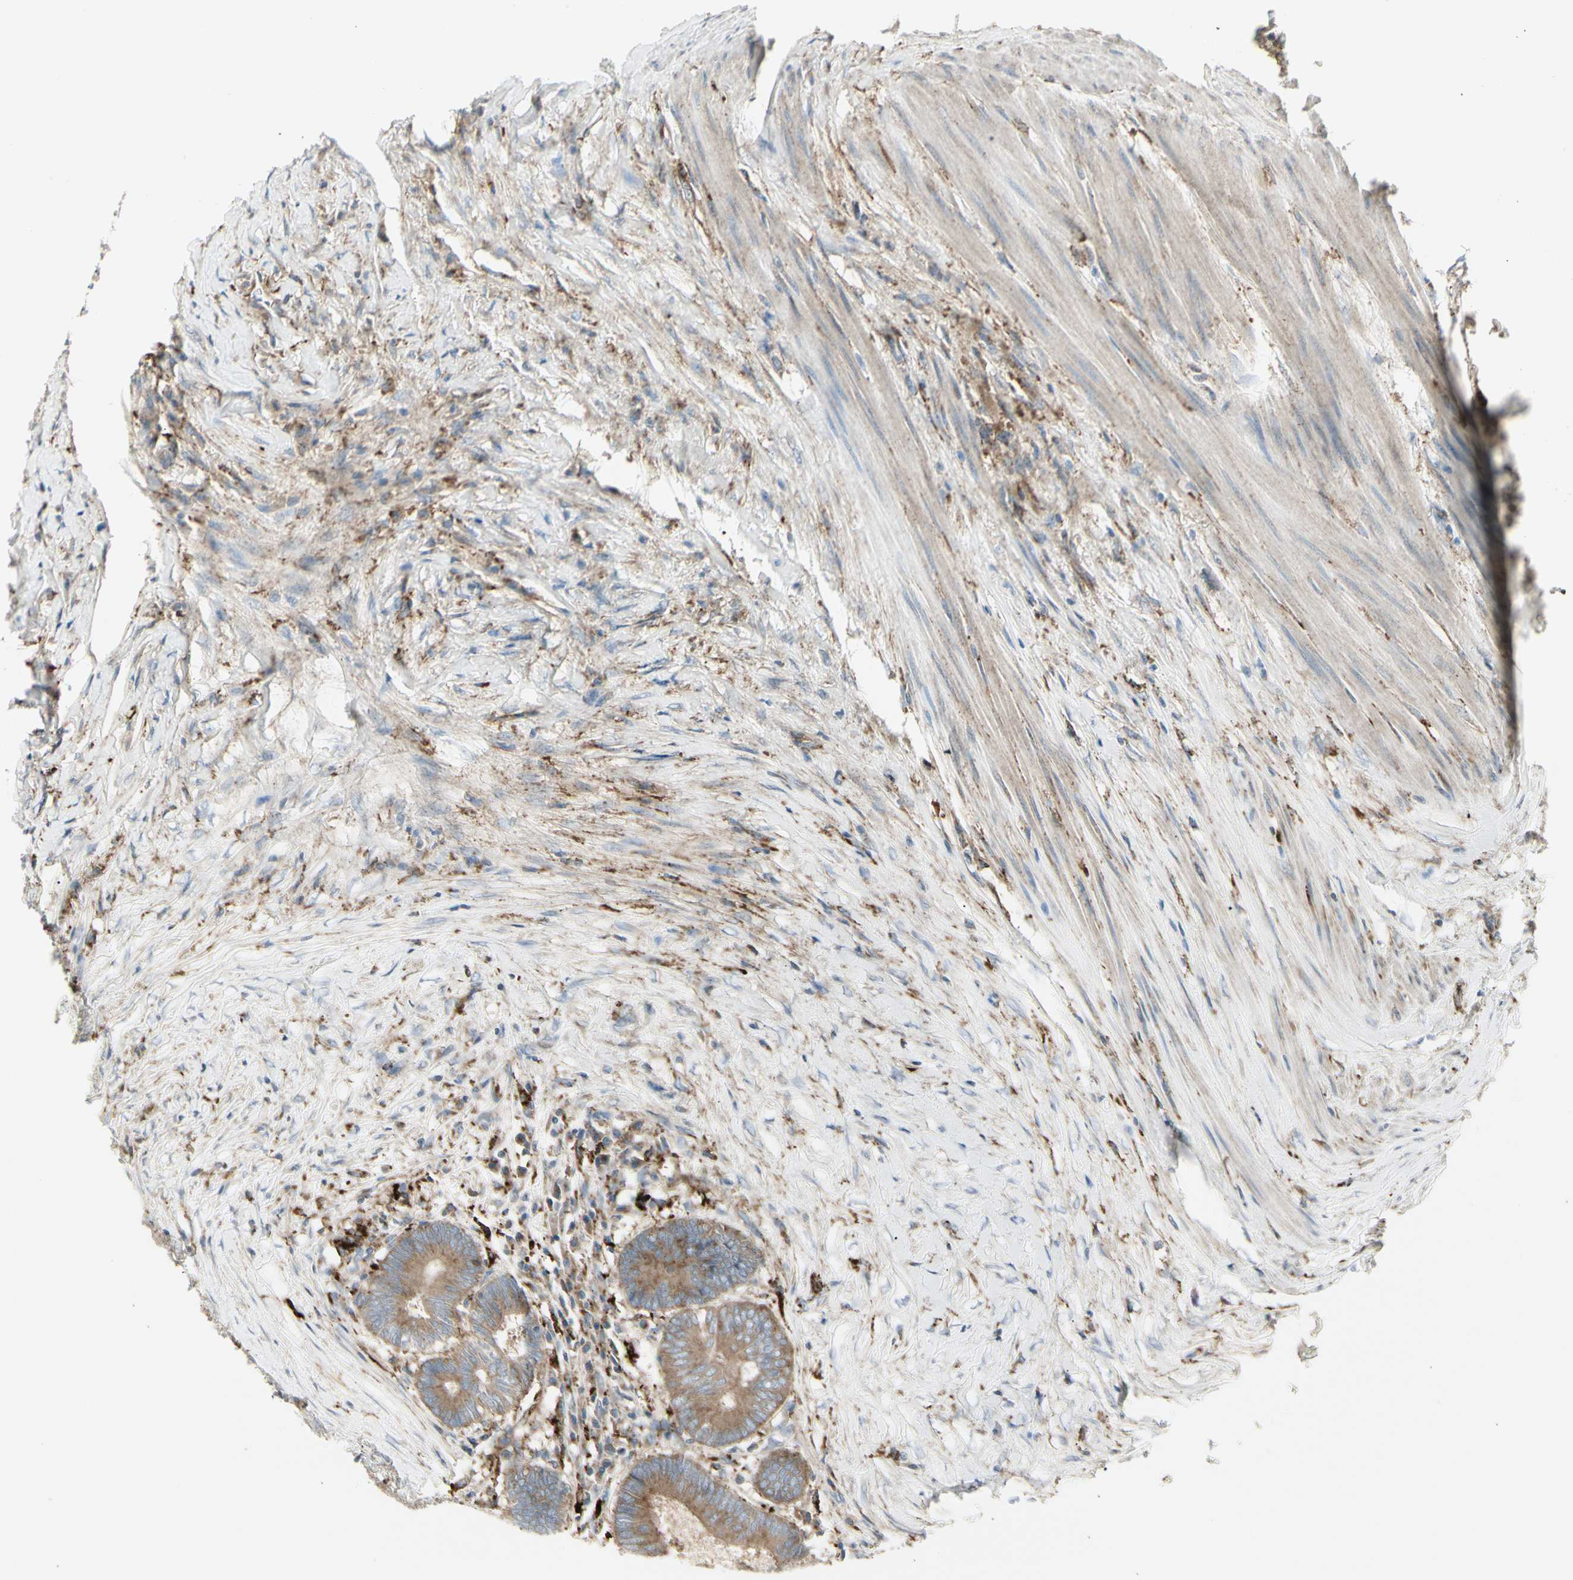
{"staining": {"intensity": "moderate", "quantity": ">75%", "location": "cytoplasmic/membranous"}, "tissue": "colorectal cancer", "cell_type": "Tumor cells", "image_type": "cancer", "snomed": [{"axis": "morphology", "description": "Adenocarcinoma, NOS"}, {"axis": "topography", "description": "Rectum"}], "caption": "Moderate cytoplasmic/membranous staining for a protein is identified in approximately >75% of tumor cells of colorectal cancer using immunohistochemistry.", "gene": "ATP6V1B2", "patient": {"sex": "male", "age": 63}}